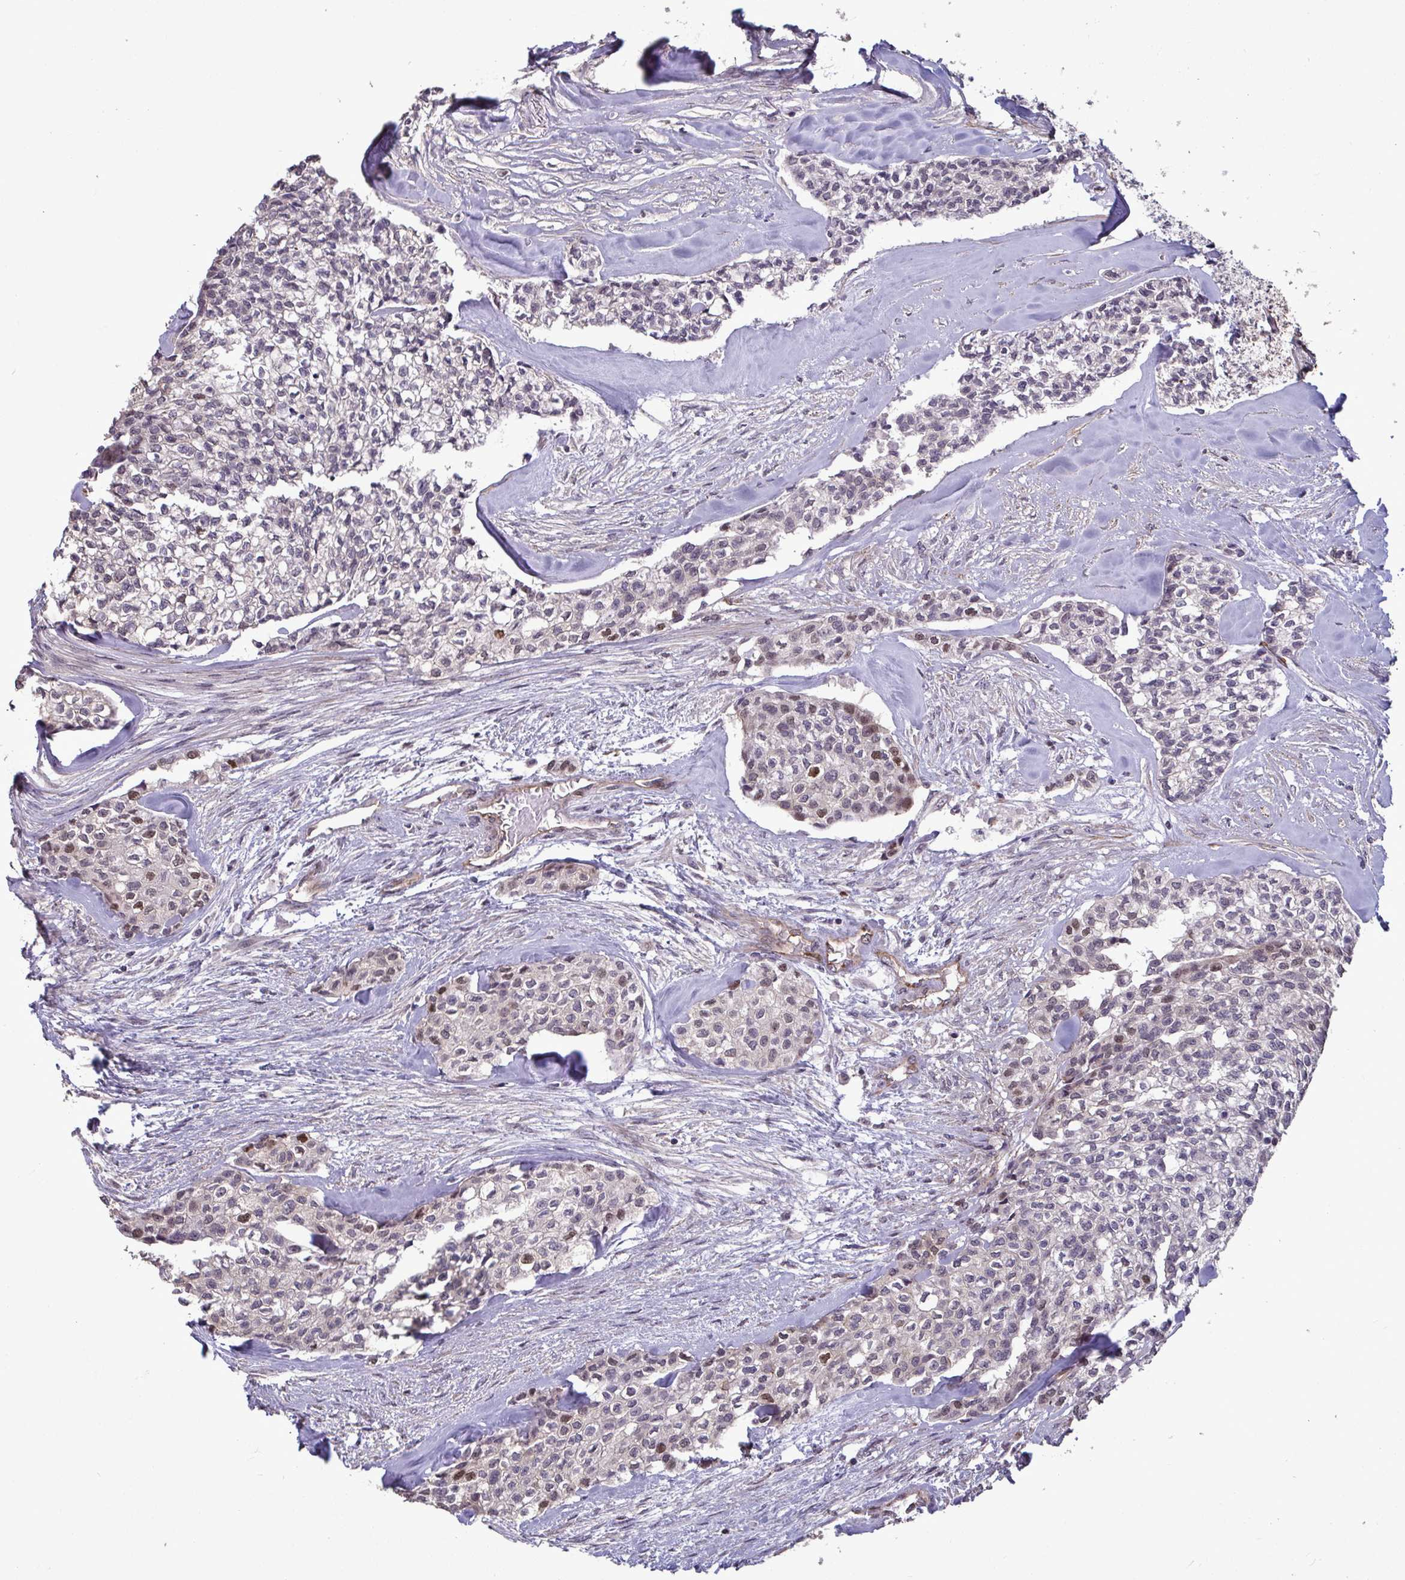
{"staining": {"intensity": "moderate", "quantity": "<25%", "location": "nuclear"}, "tissue": "head and neck cancer", "cell_type": "Tumor cells", "image_type": "cancer", "snomed": [{"axis": "morphology", "description": "Adenocarcinoma, NOS"}, {"axis": "topography", "description": "Head-Neck"}], "caption": "DAB immunohistochemical staining of human head and neck cancer (adenocarcinoma) exhibits moderate nuclear protein staining in about <25% of tumor cells.", "gene": "IPO5", "patient": {"sex": "male", "age": 81}}